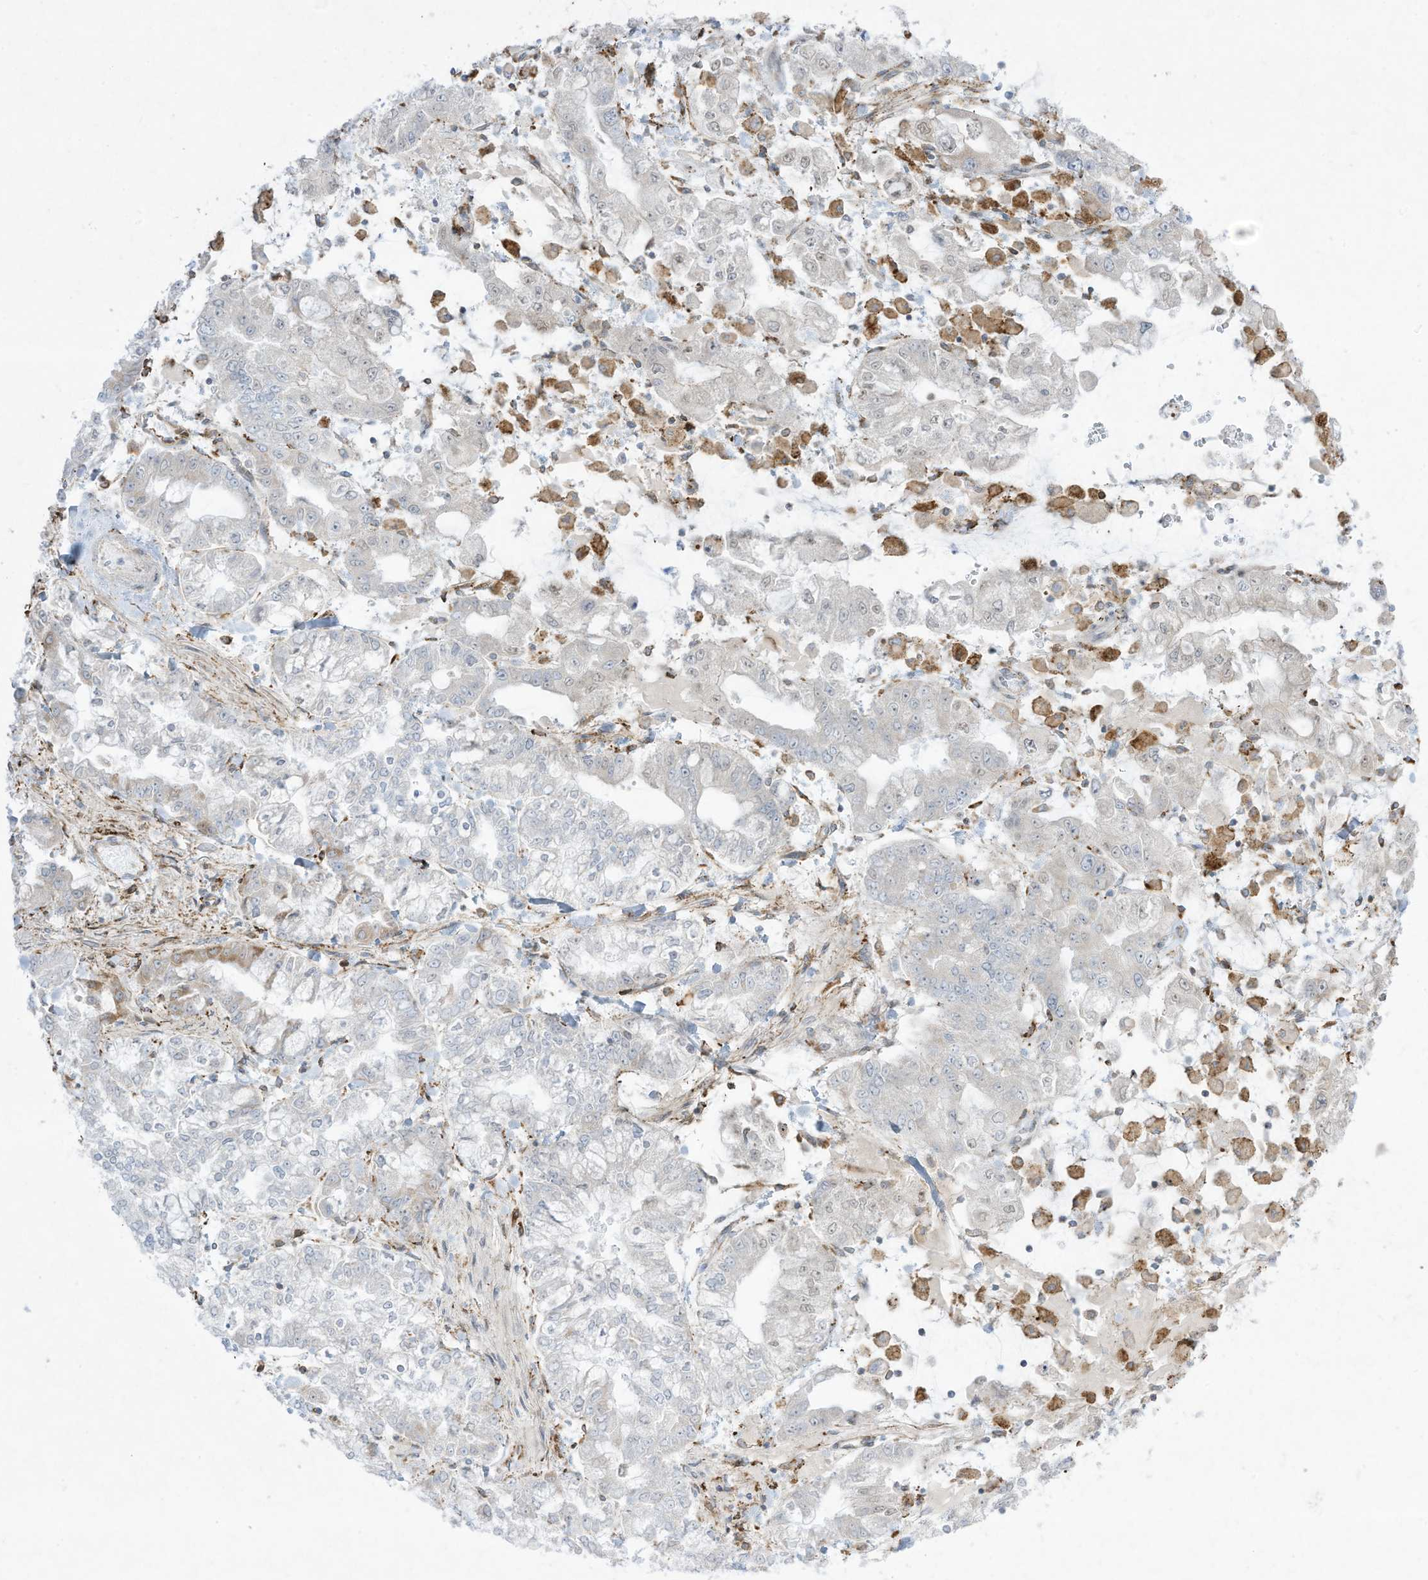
{"staining": {"intensity": "negative", "quantity": "none", "location": "none"}, "tissue": "stomach cancer", "cell_type": "Tumor cells", "image_type": "cancer", "snomed": [{"axis": "morphology", "description": "Normal tissue, NOS"}, {"axis": "morphology", "description": "Adenocarcinoma, NOS"}, {"axis": "topography", "description": "Stomach, upper"}, {"axis": "topography", "description": "Stomach"}], "caption": "High power microscopy histopathology image of an IHC image of adenocarcinoma (stomach), revealing no significant expression in tumor cells.", "gene": "PTK6", "patient": {"sex": "male", "age": 76}}